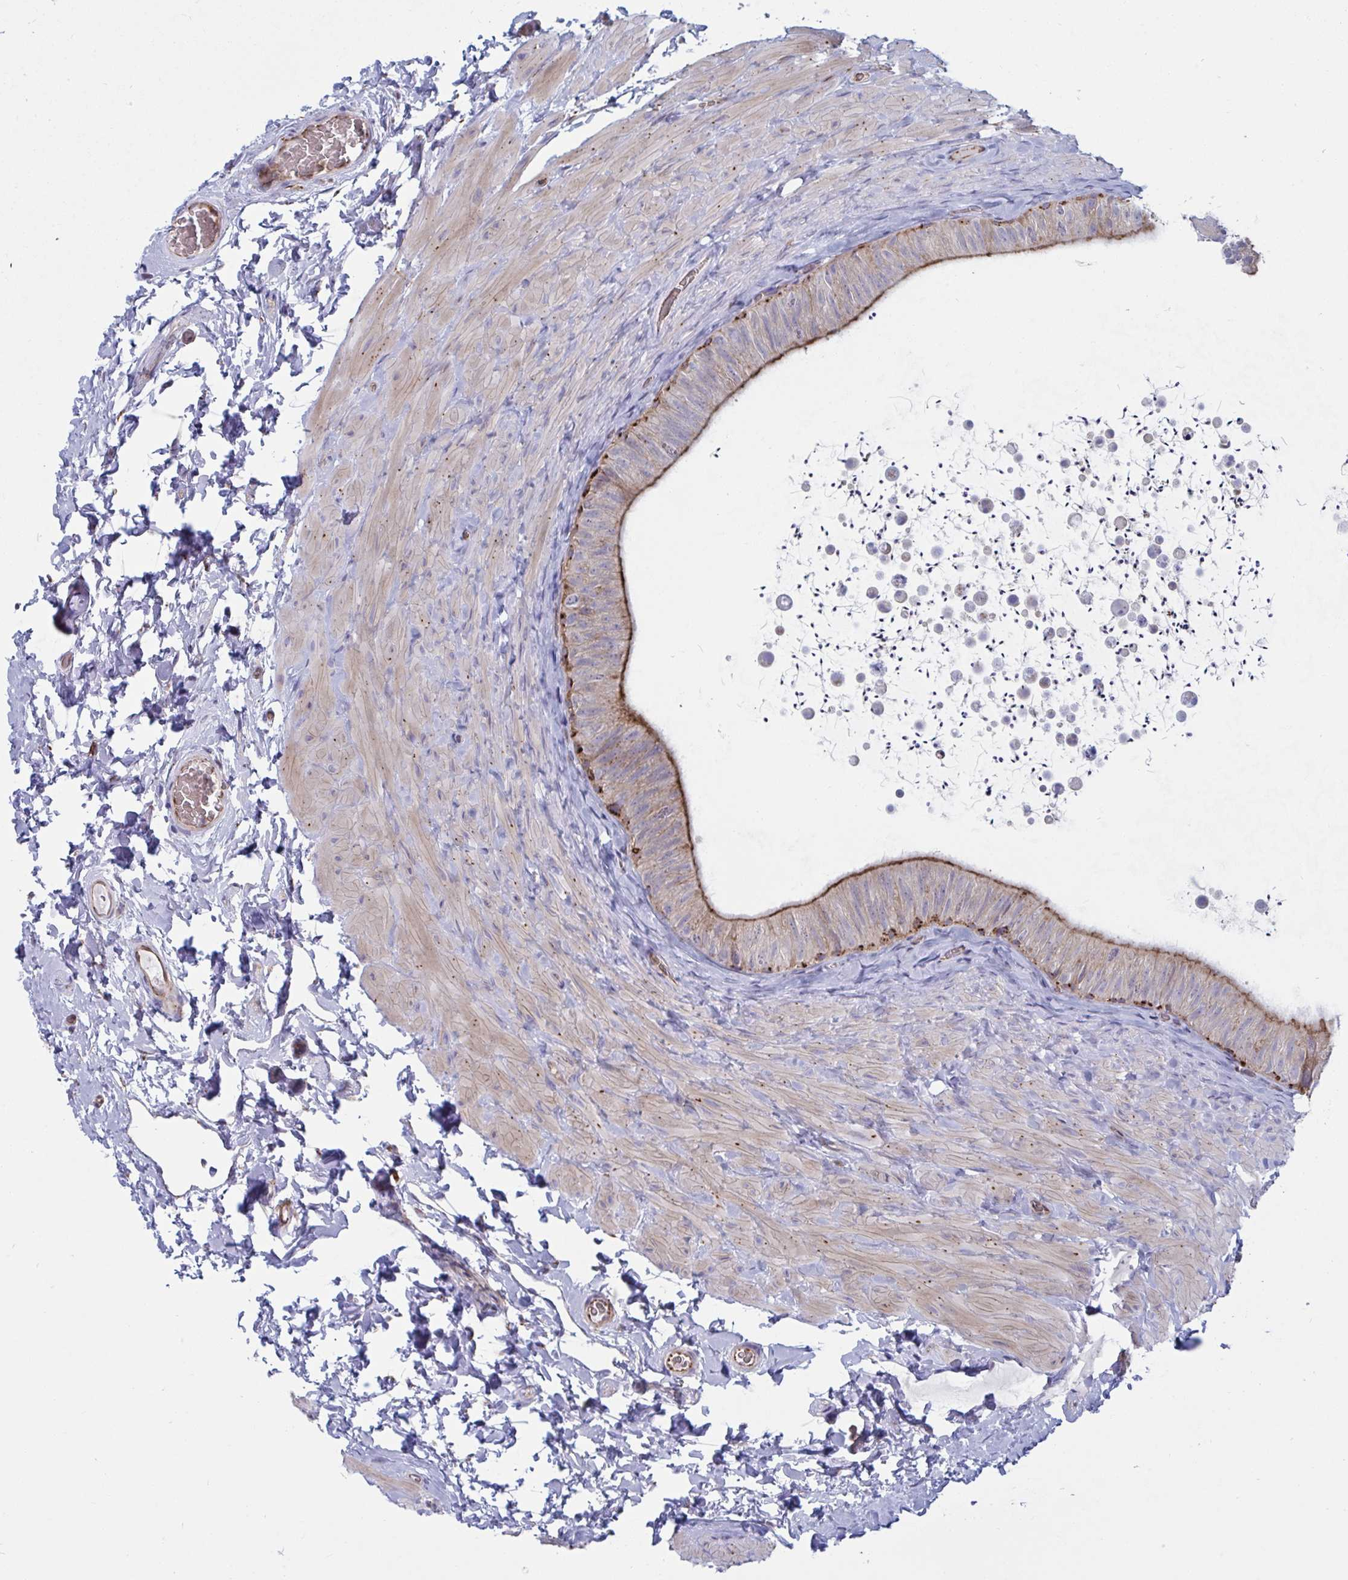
{"staining": {"intensity": "strong", "quantity": "25%-75%", "location": "cytoplasmic/membranous"}, "tissue": "epididymis", "cell_type": "Glandular cells", "image_type": "normal", "snomed": [{"axis": "morphology", "description": "Normal tissue, NOS"}, {"axis": "topography", "description": "Epididymis, spermatic cord, NOS"}, {"axis": "topography", "description": "Epididymis"}], "caption": "Epididymis stained with DAB (3,3'-diaminobenzidine) immunohistochemistry (IHC) shows high levels of strong cytoplasmic/membranous staining in approximately 25%-75% of glandular cells.", "gene": "SLC9A6", "patient": {"sex": "male", "age": 31}}